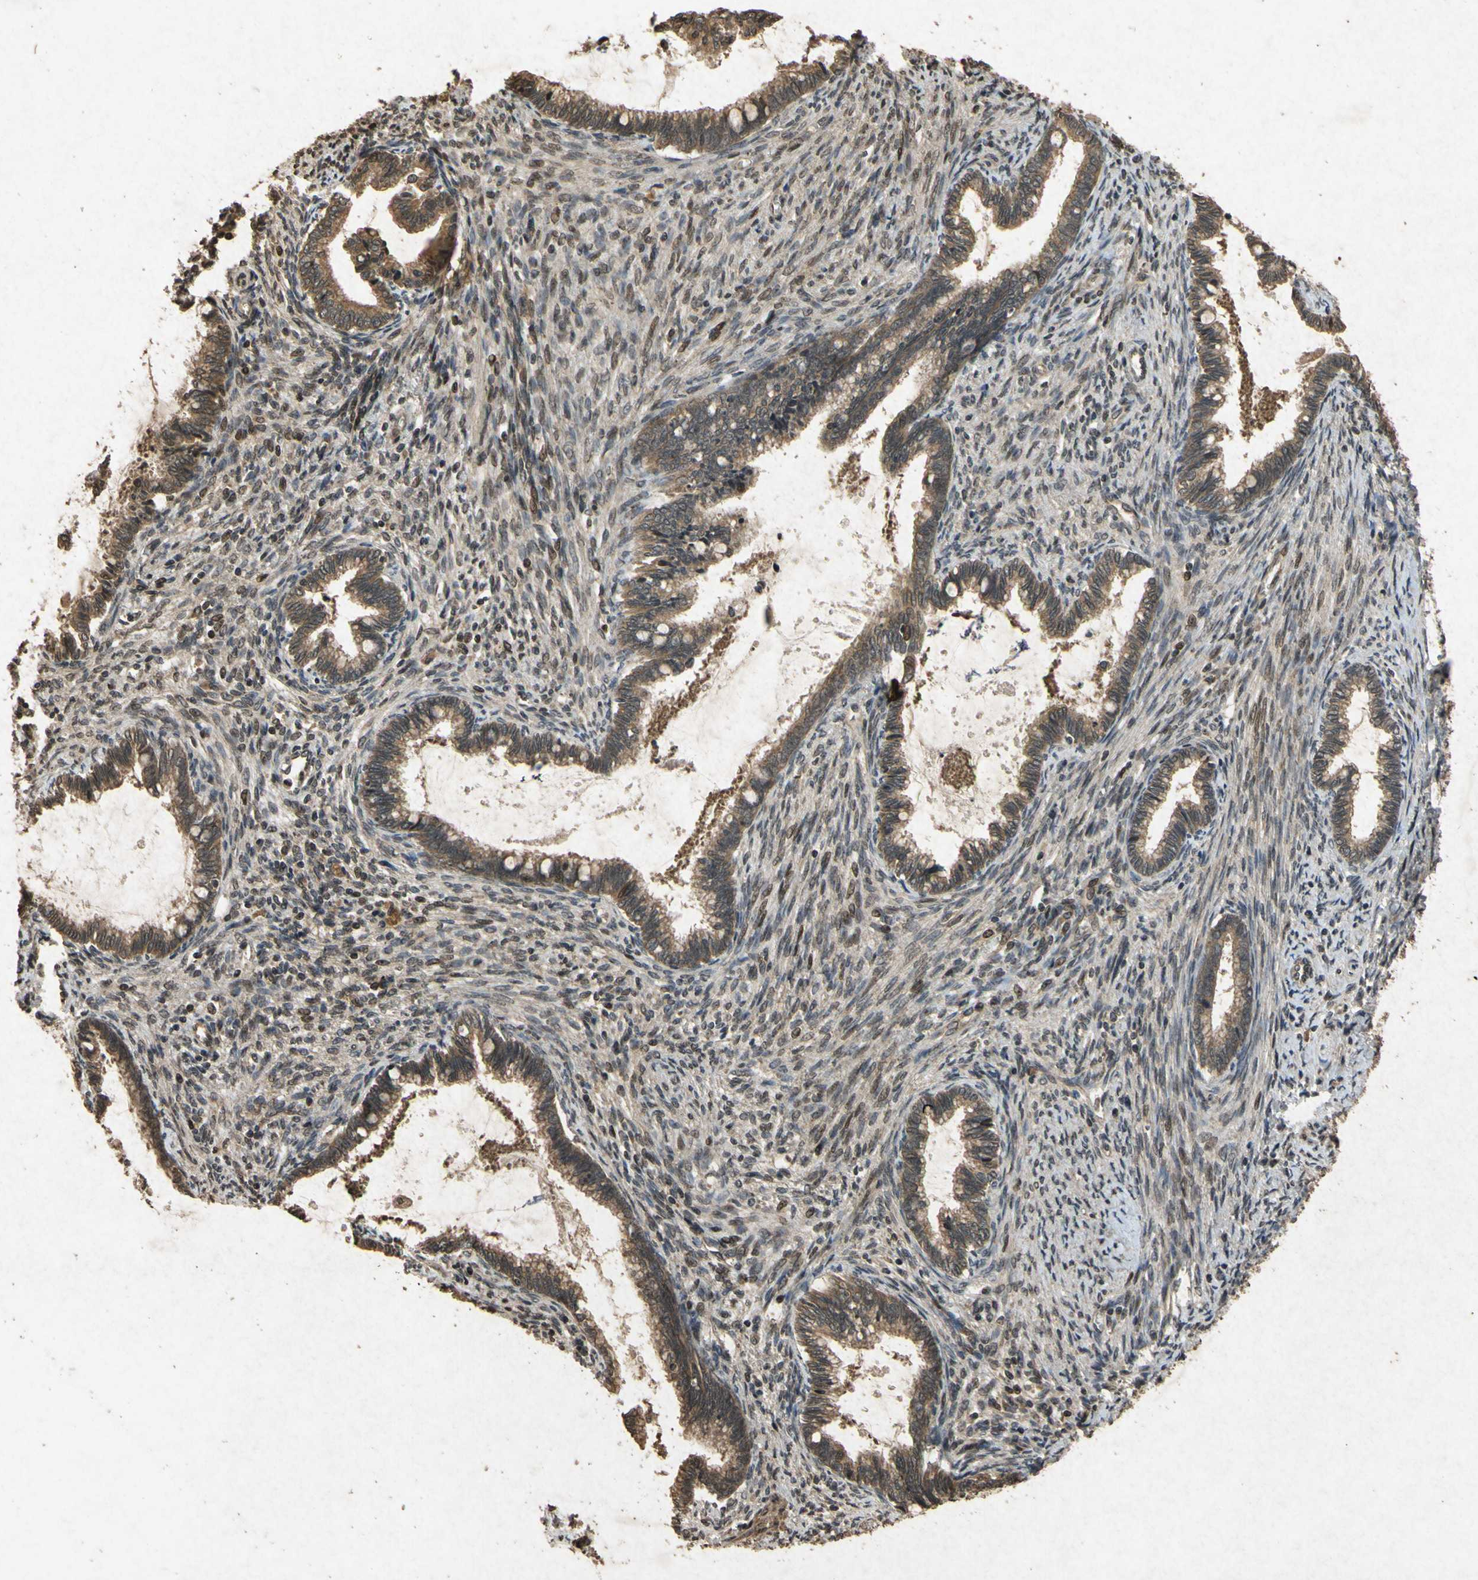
{"staining": {"intensity": "moderate", "quantity": ">75%", "location": "cytoplasmic/membranous"}, "tissue": "cervical cancer", "cell_type": "Tumor cells", "image_type": "cancer", "snomed": [{"axis": "morphology", "description": "Adenocarcinoma, NOS"}, {"axis": "topography", "description": "Cervix"}], "caption": "This micrograph reveals cervical adenocarcinoma stained with IHC to label a protein in brown. The cytoplasmic/membranous of tumor cells show moderate positivity for the protein. Nuclei are counter-stained blue.", "gene": "ATP6V1H", "patient": {"sex": "female", "age": 44}}